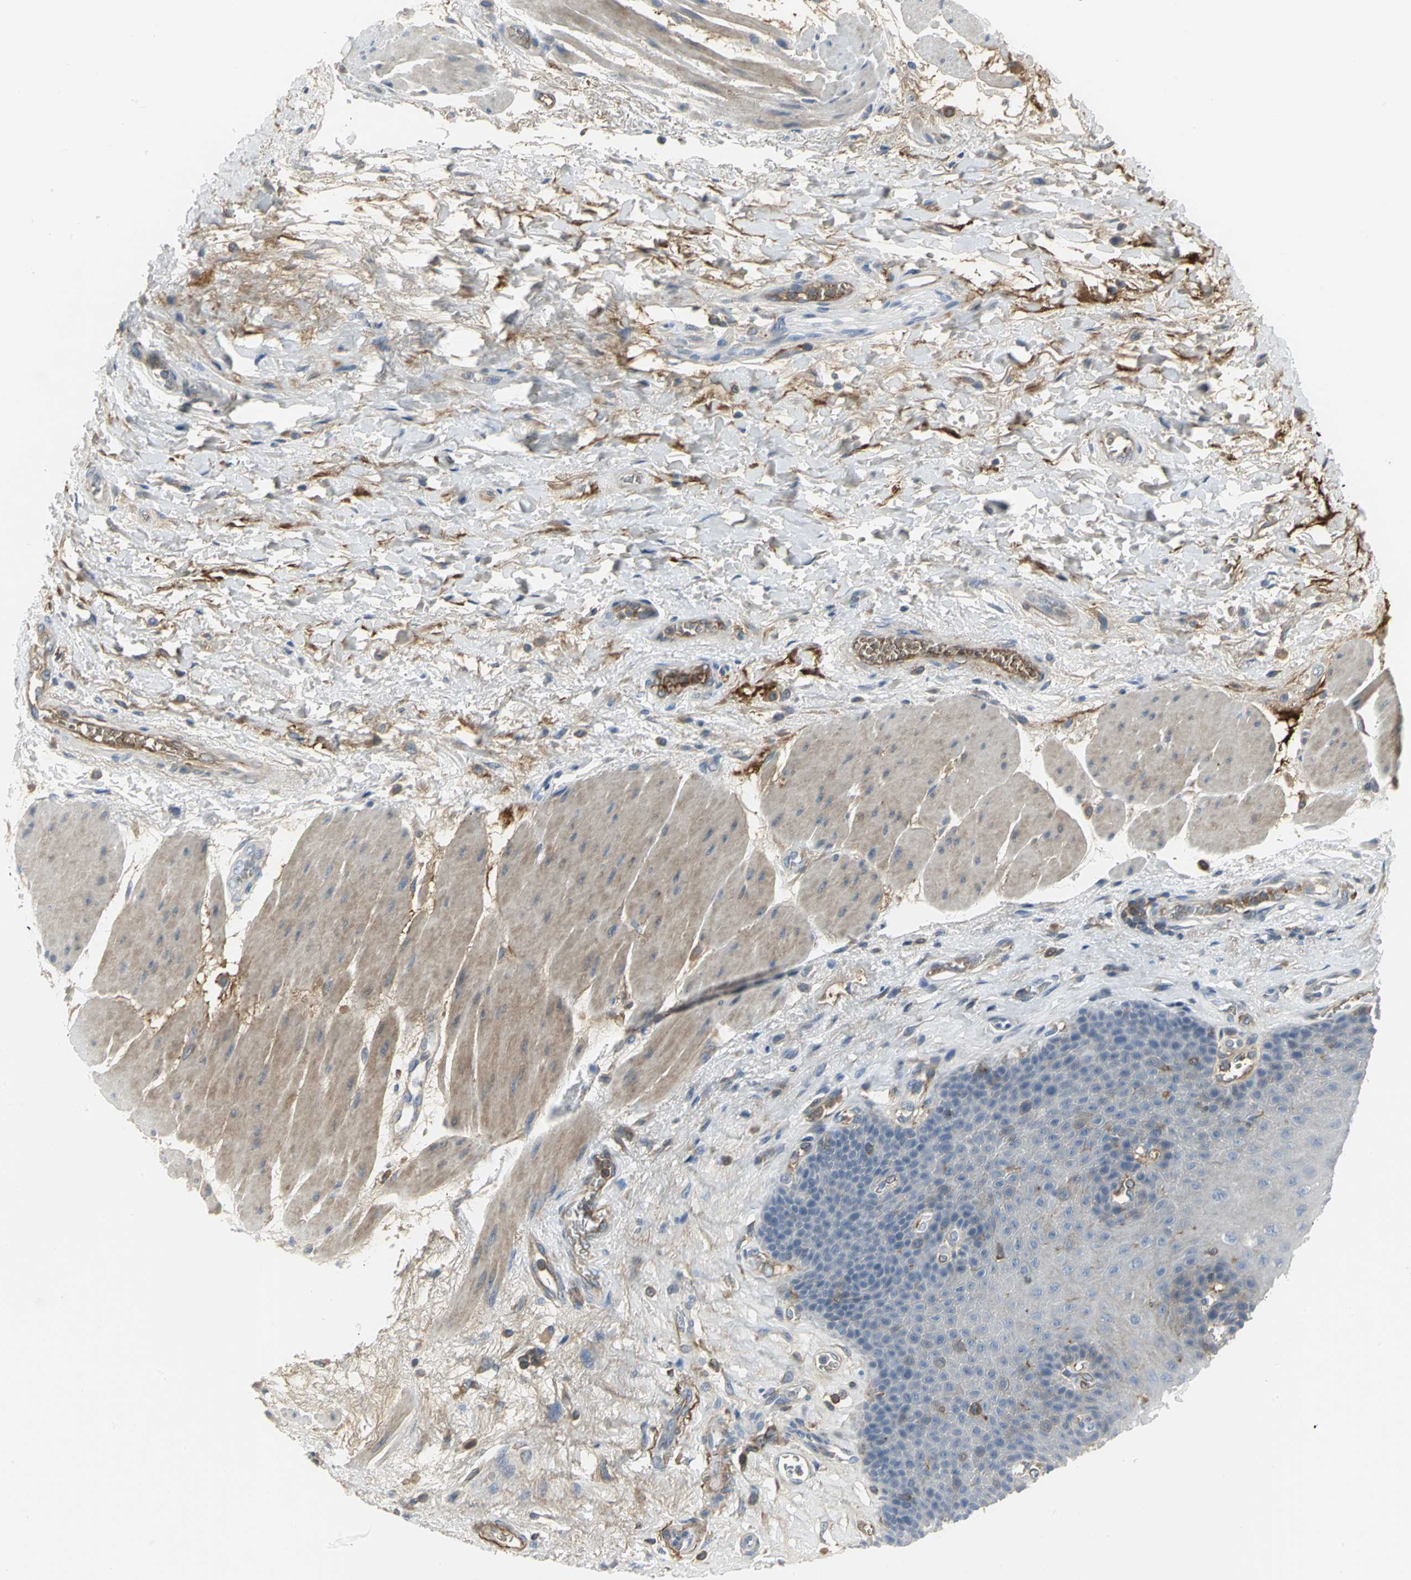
{"staining": {"intensity": "moderate", "quantity": "<25%", "location": "cytoplasmic/membranous"}, "tissue": "esophagus", "cell_type": "Squamous epithelial cells", "image_type": "normal", "snomed": [{"axis": "morphology", "description": "Normal tissue, NOS"}, {"axis": "topography", "description": "Esophagus"}], "caption": "Immunohistochemistry (IHC) staining of normal esophagus, which demonstrates low levels of moderate cytoplasmic/membranous expression in about <25% of squamous epithelial cells indicating moderate cytoplasmic/membranous protein staining. The staining was performed using DAB (3,3'-diaminobenzidine) (brown) for protein detection and nuclei were counterstained in hematoxylin (blue).", "gene": "ZIC1", "patient": {"sex": "female", "age": 72}}